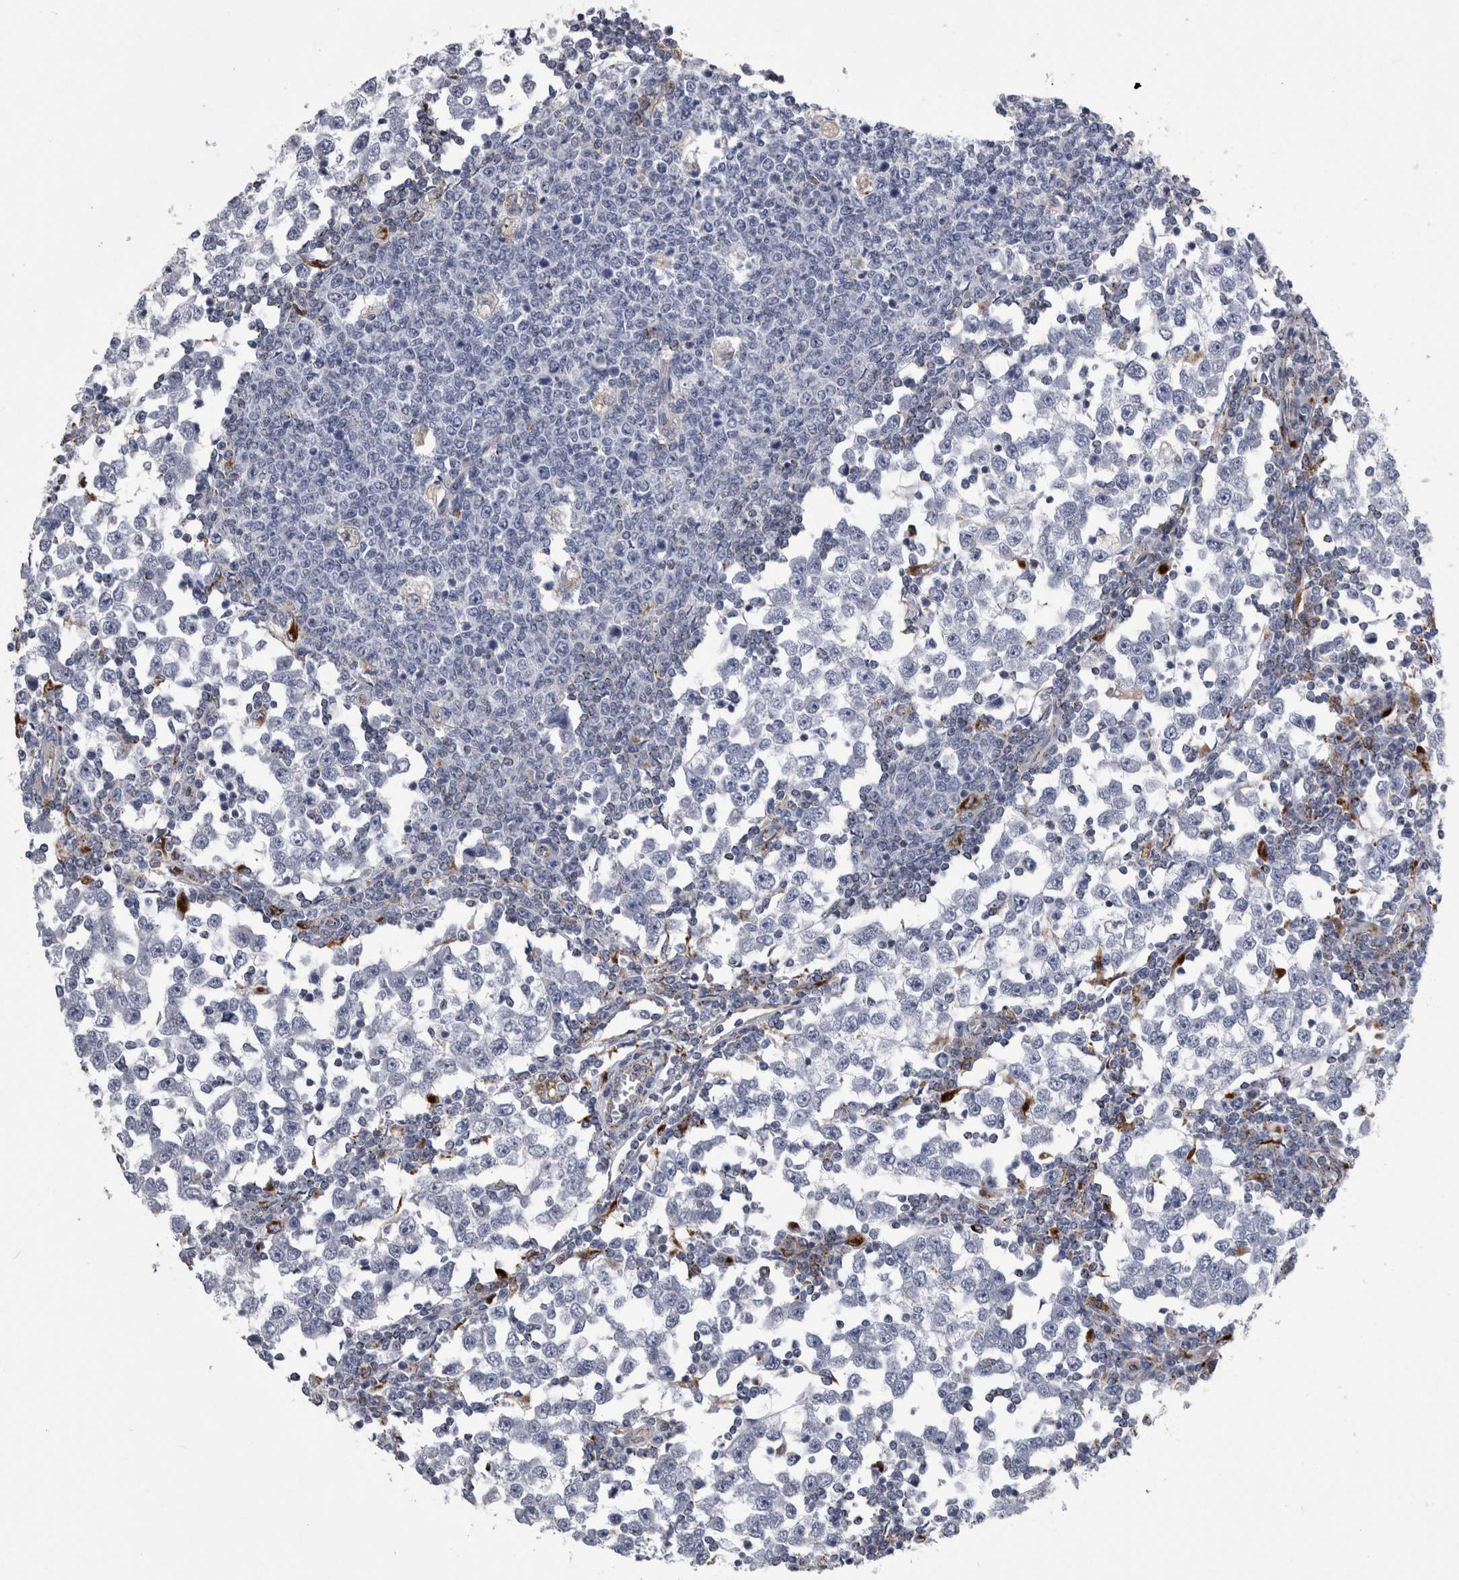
{"staining": {"intensity": "negative", "quantity": "none", "location": "none"}, "tissue": "testis cancer", "cell_type": "Tumor cells", "image_type": "cancer", "snomed": [{"axis": "morphology", "description": "Seminoma, NOS"}, {"axis": "topography", "description": "Testis"}], "caption": "Immunohistochemistry micrograph of neoplastic tissue: human seminoma (testis) stained with DAB demonstrates no significant protein staining in tumor cells. The staining is performed using DAB brown chromogen with nuclei counter-stained in using hematoxylin.", "gene": "DPP7", "patient": {"sex": "male", "age": 65}}